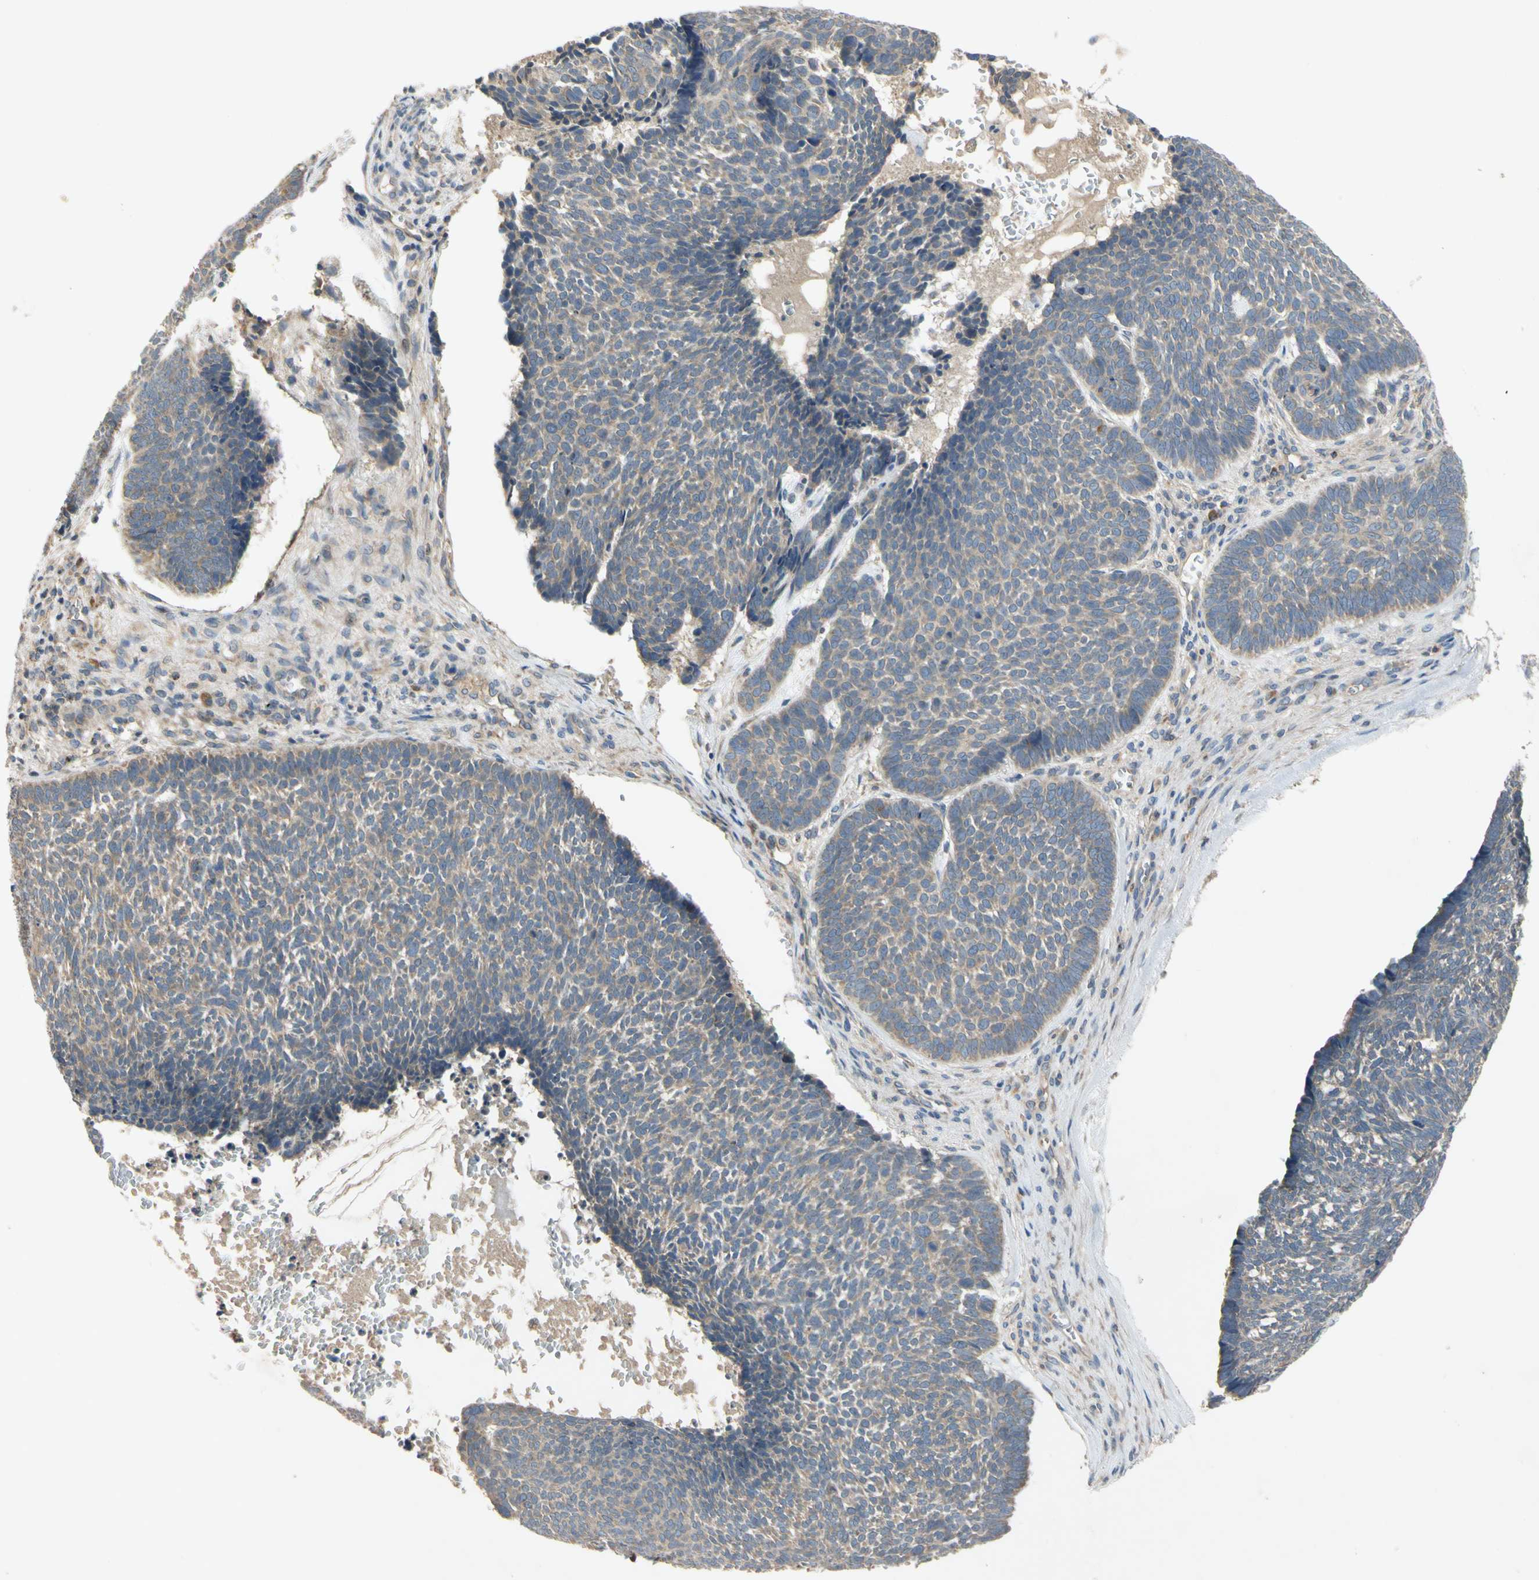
{"staining": {"intensity": "weak", "quantity": ">75%", "location": "cytoplasmic/membranous"}, "tissue": "skin cancer", "cell_type": "Tumor cells", "image_type": "cancer", "snomed": [{"axis": "morphology", "description": "Basal cell carcinoma"}, {"axis": "topography", "description": "Skin"}], "caption": "DAB (3,3'-diaminobenzidine) immunohistochemical staining of skin cancer demonstrates weak cytoplasmic/membranous protein positivity in approximately >75% of tumor cells.", "gene": "MBTPS2", "patient": {"sex": "male", "age": 84}}